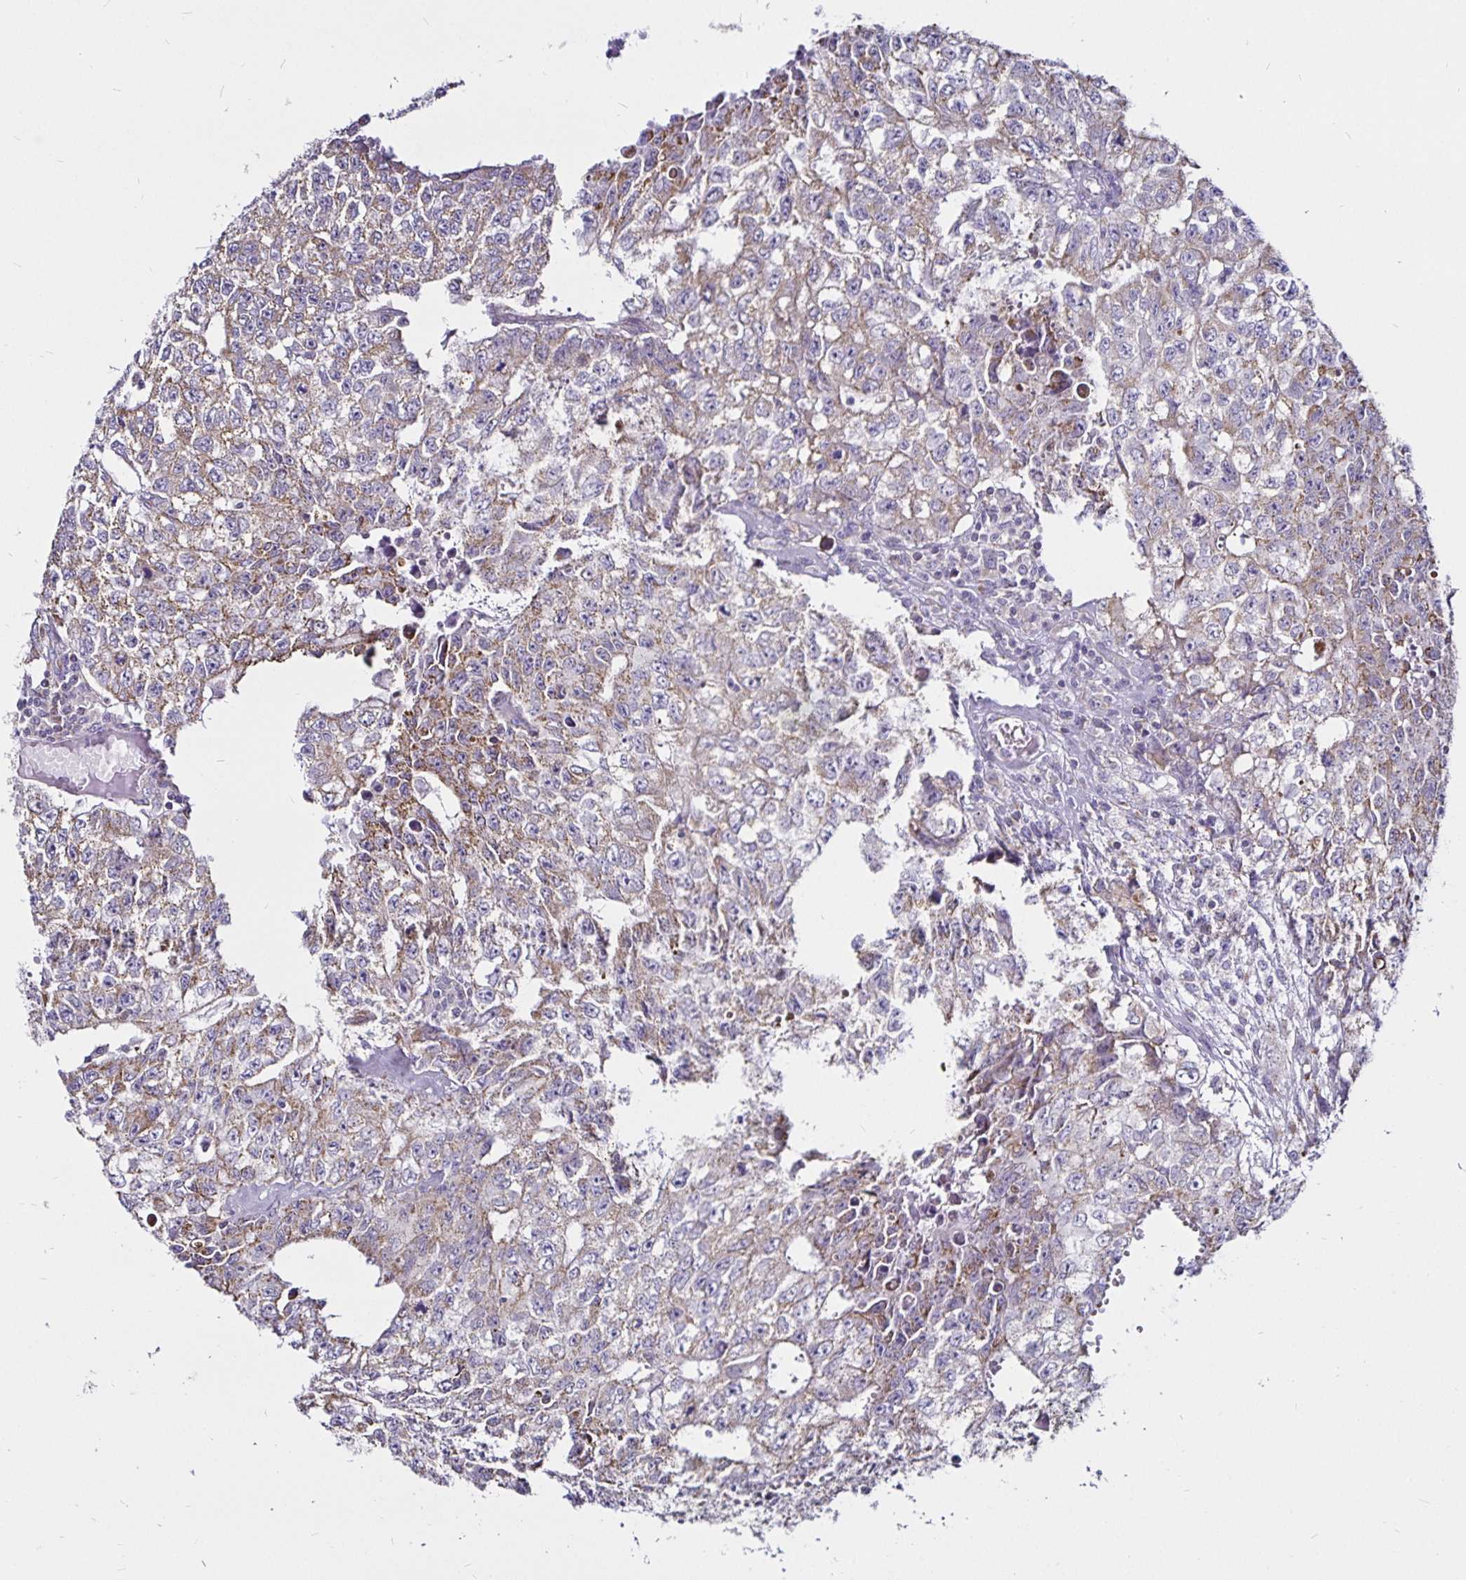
{"staining": {"intensity": "weak", "quantity": "25%-75%", "location": "cytoplasmic/membranous"}, "tissue": "testis cancer", "cell_type": "Tumor cells", "image_type": "cancer", "snomed": [{"axis": "morphology", "description": "Carcinoma, Embryonal, NOS"}, {"axis": "morphology", "description": "Teratoma, malignant, NOS"}, {"axis": "topography", "description": "Testis"}], "caption": "Immunohistochemical staining of teratoma (malignant) (testis) demonstrates low levels of weak cytoplasmic/membranous protein positivity in approximately 25%-75% of tumor cells.", "gene": "PGAM2", "patient": {"sex": "male", "age": 24}}